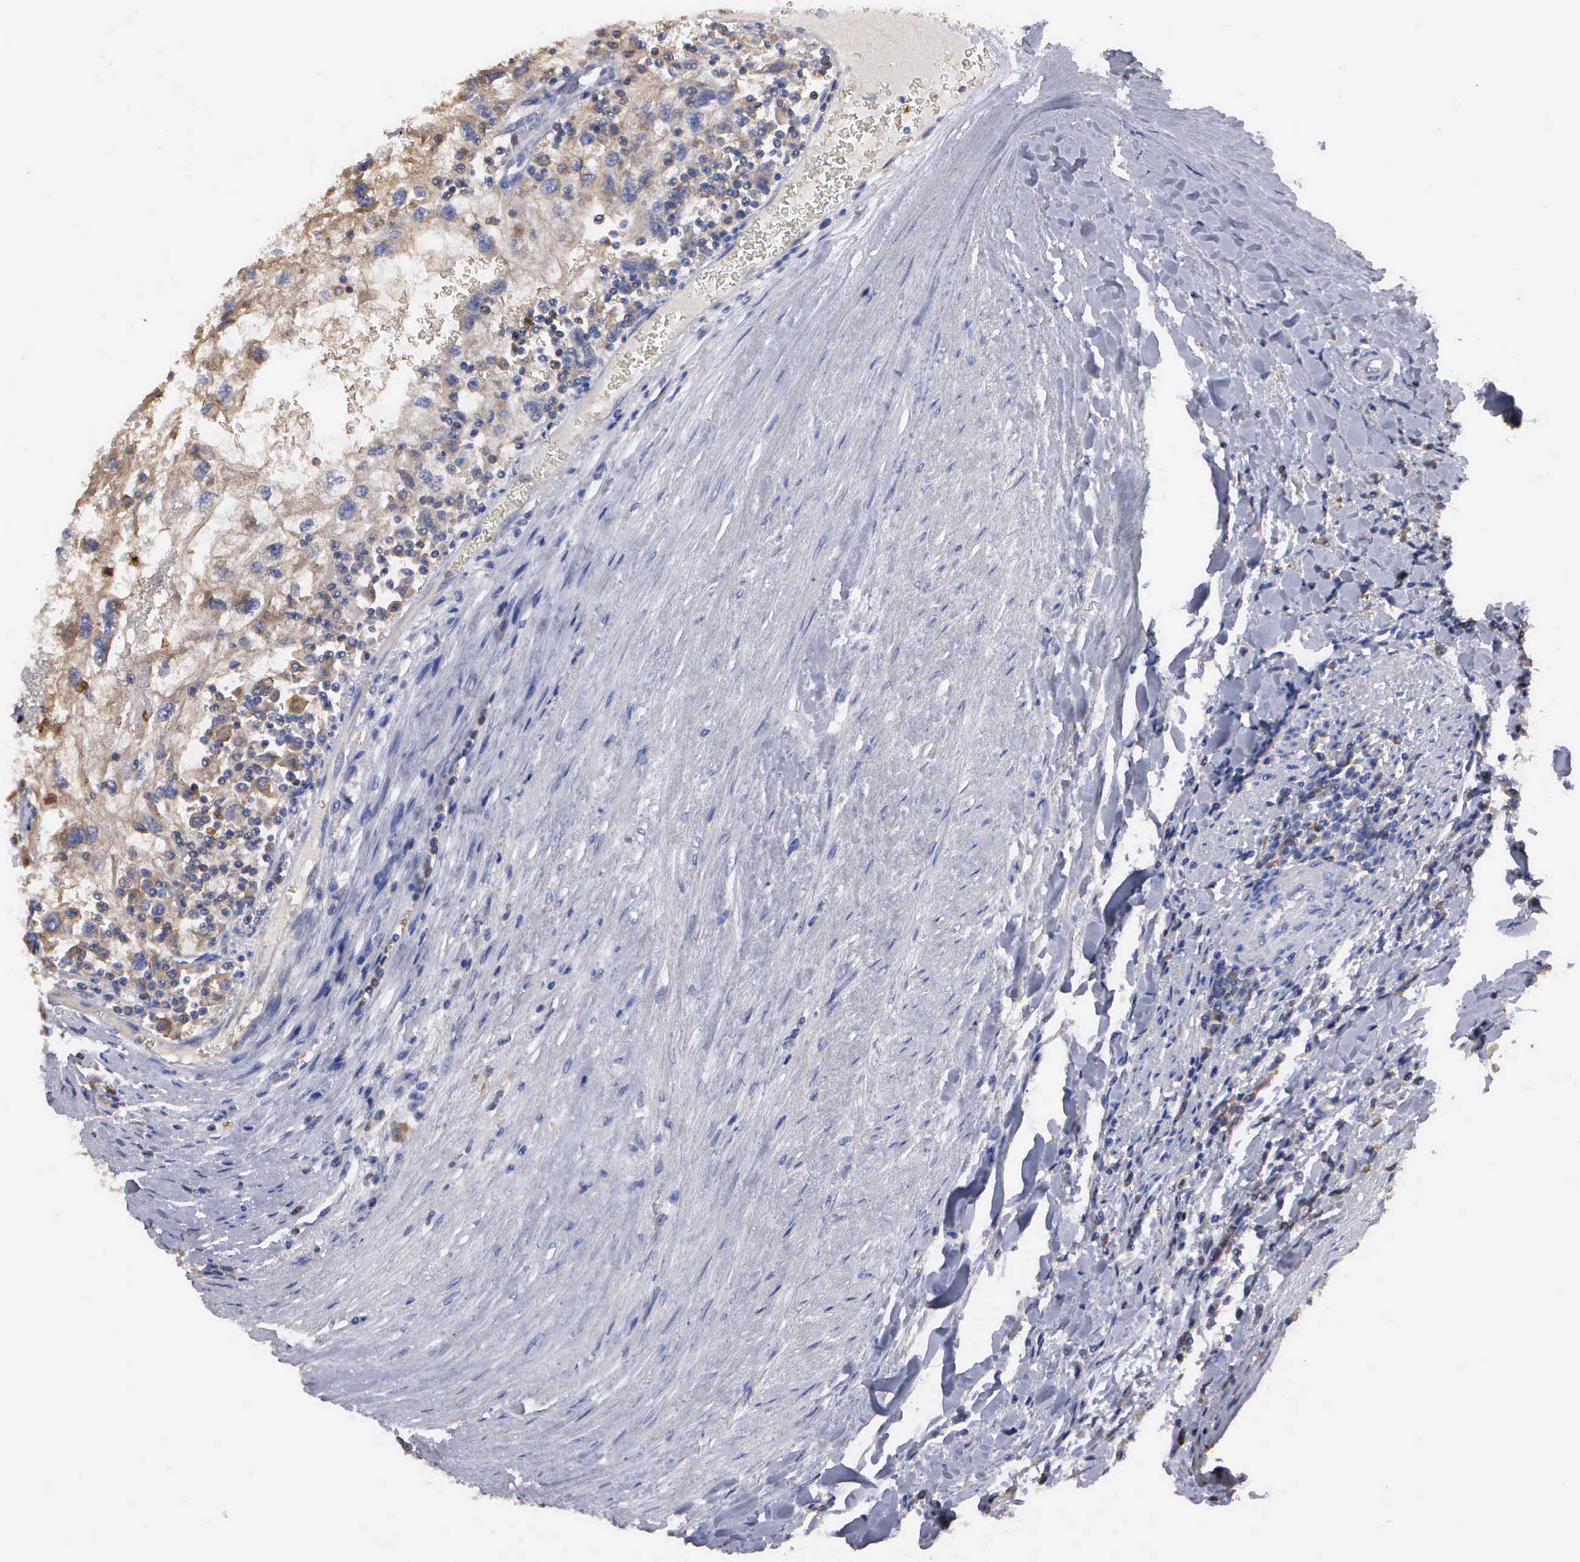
{"staining": {"intensity": "weak", "quantity": "25%-75%", "location": "cytoplasmic/membranous"}, "tissue": "renal cancer", "cell_type": "Tumor cells", "image_type": "cancer", "snomed": [{"axis": "morphology", "description": "Normal tissue, NOS"}, {"axis": "morphology", "description": "Adenocarcinoma, NOS"}, {"axis": "topography", "description": "Kidney"}], "caption": "Renal cancer tissue shows weak cytoplasmic/membranous staining in about 25%-75% of tumor cells, visualized by immunohistochemistry. Nuclei are stained in blue.", "gene": "G6PD", "patient": {"sex": "male", "age": 71}}